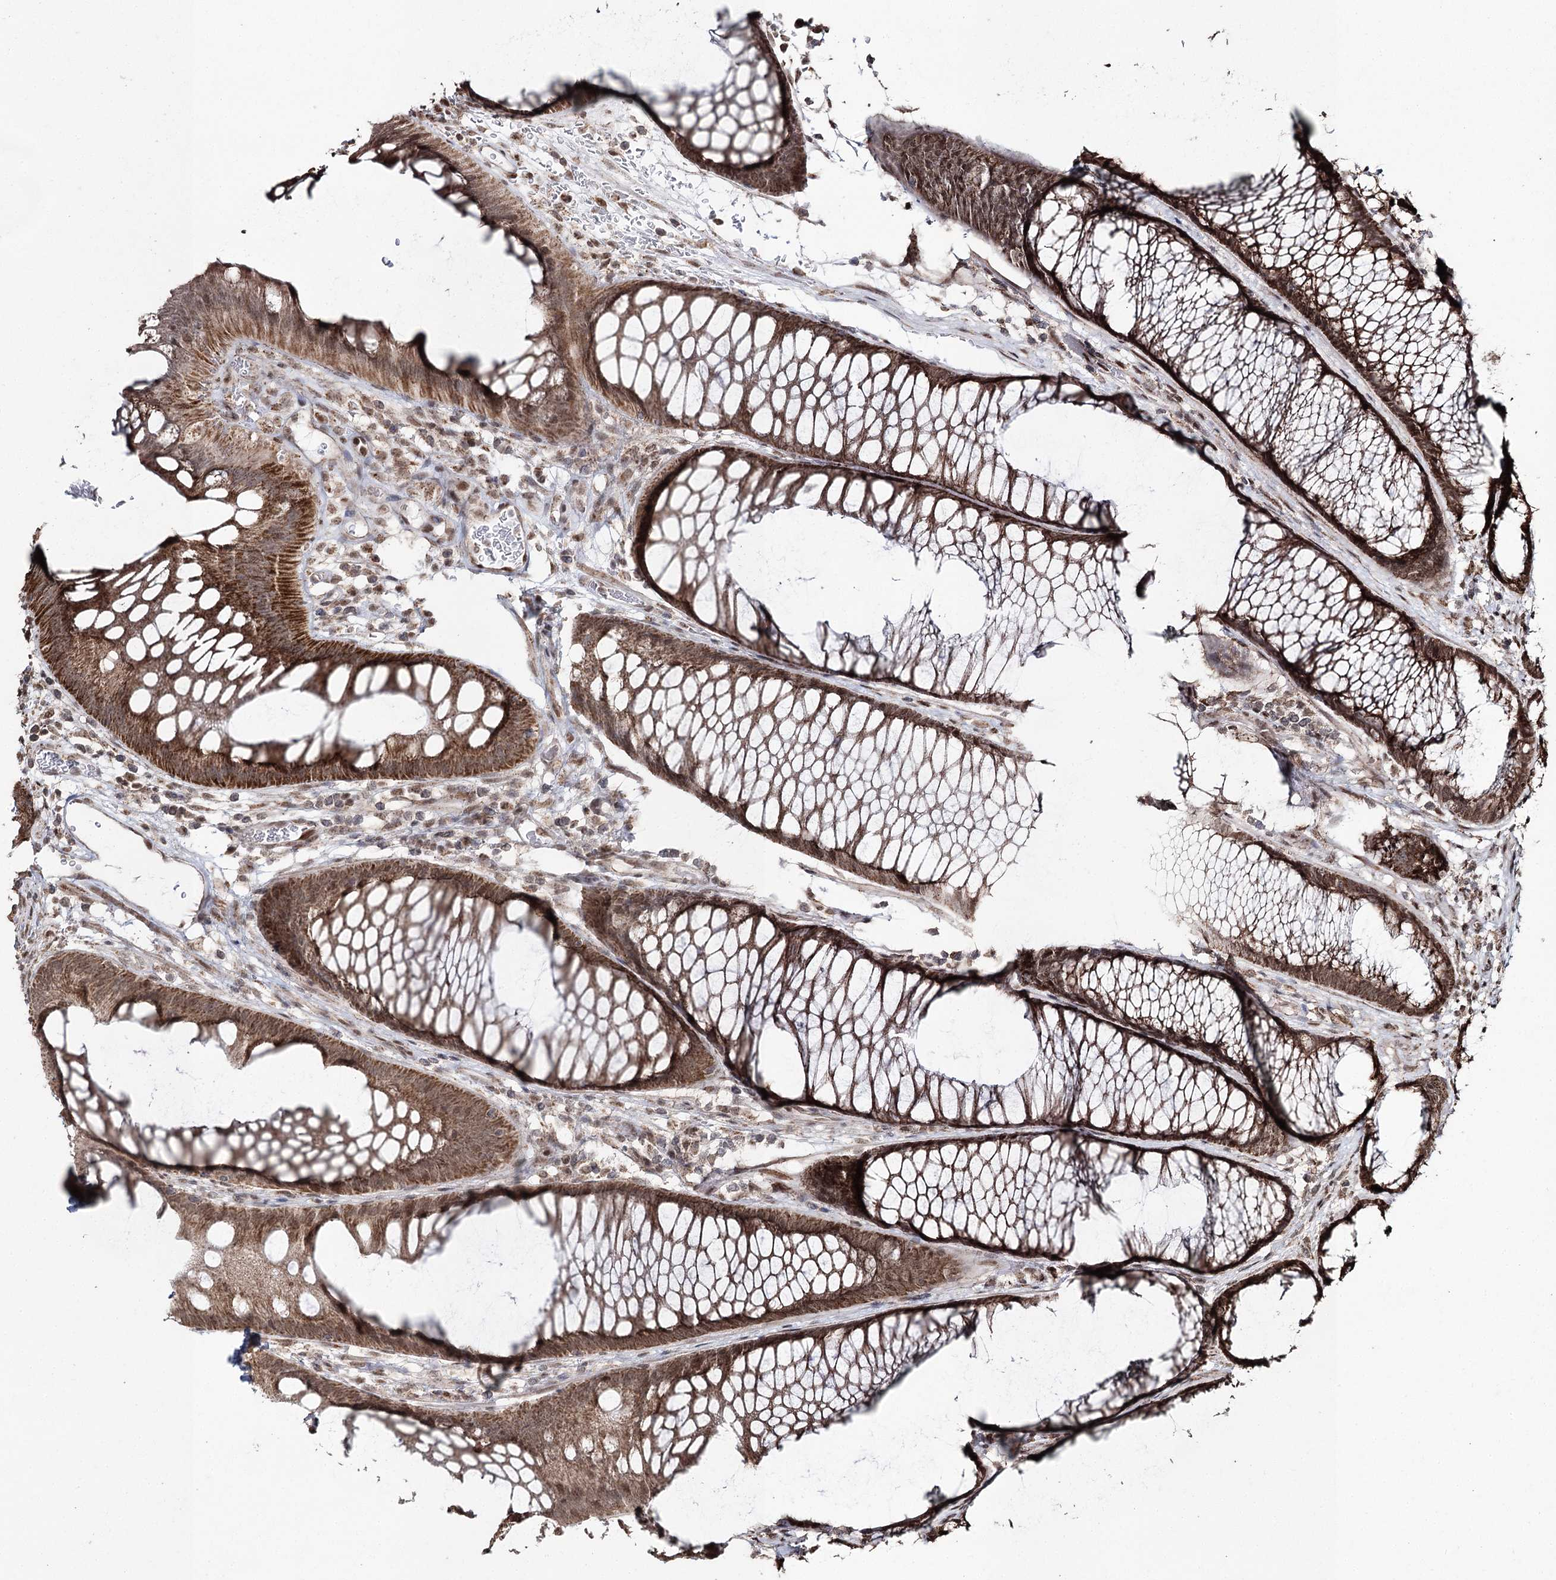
{"staining": {"intensity": "weak", "quantity": ">75%", "location": "cytoplasmic/membranous"}, "tissue": "colon", "cell_type": "Endothelial cells", "image_type": "normal", "snomed": [{"axis": "morphology", "description": "Normal tissue, NOS"}, {"axis": "topography", "description": "Colon"}], "caption": "DAB (3,3'-diaminobenzidine) immunohistochemical staining of unremarkable human colon exhibits weak cytoplasmic/membranous protein positivity in about >75% of endothelial cells.", "gene": "PDHX", "patient": {"sex": "female", "age": 82}}